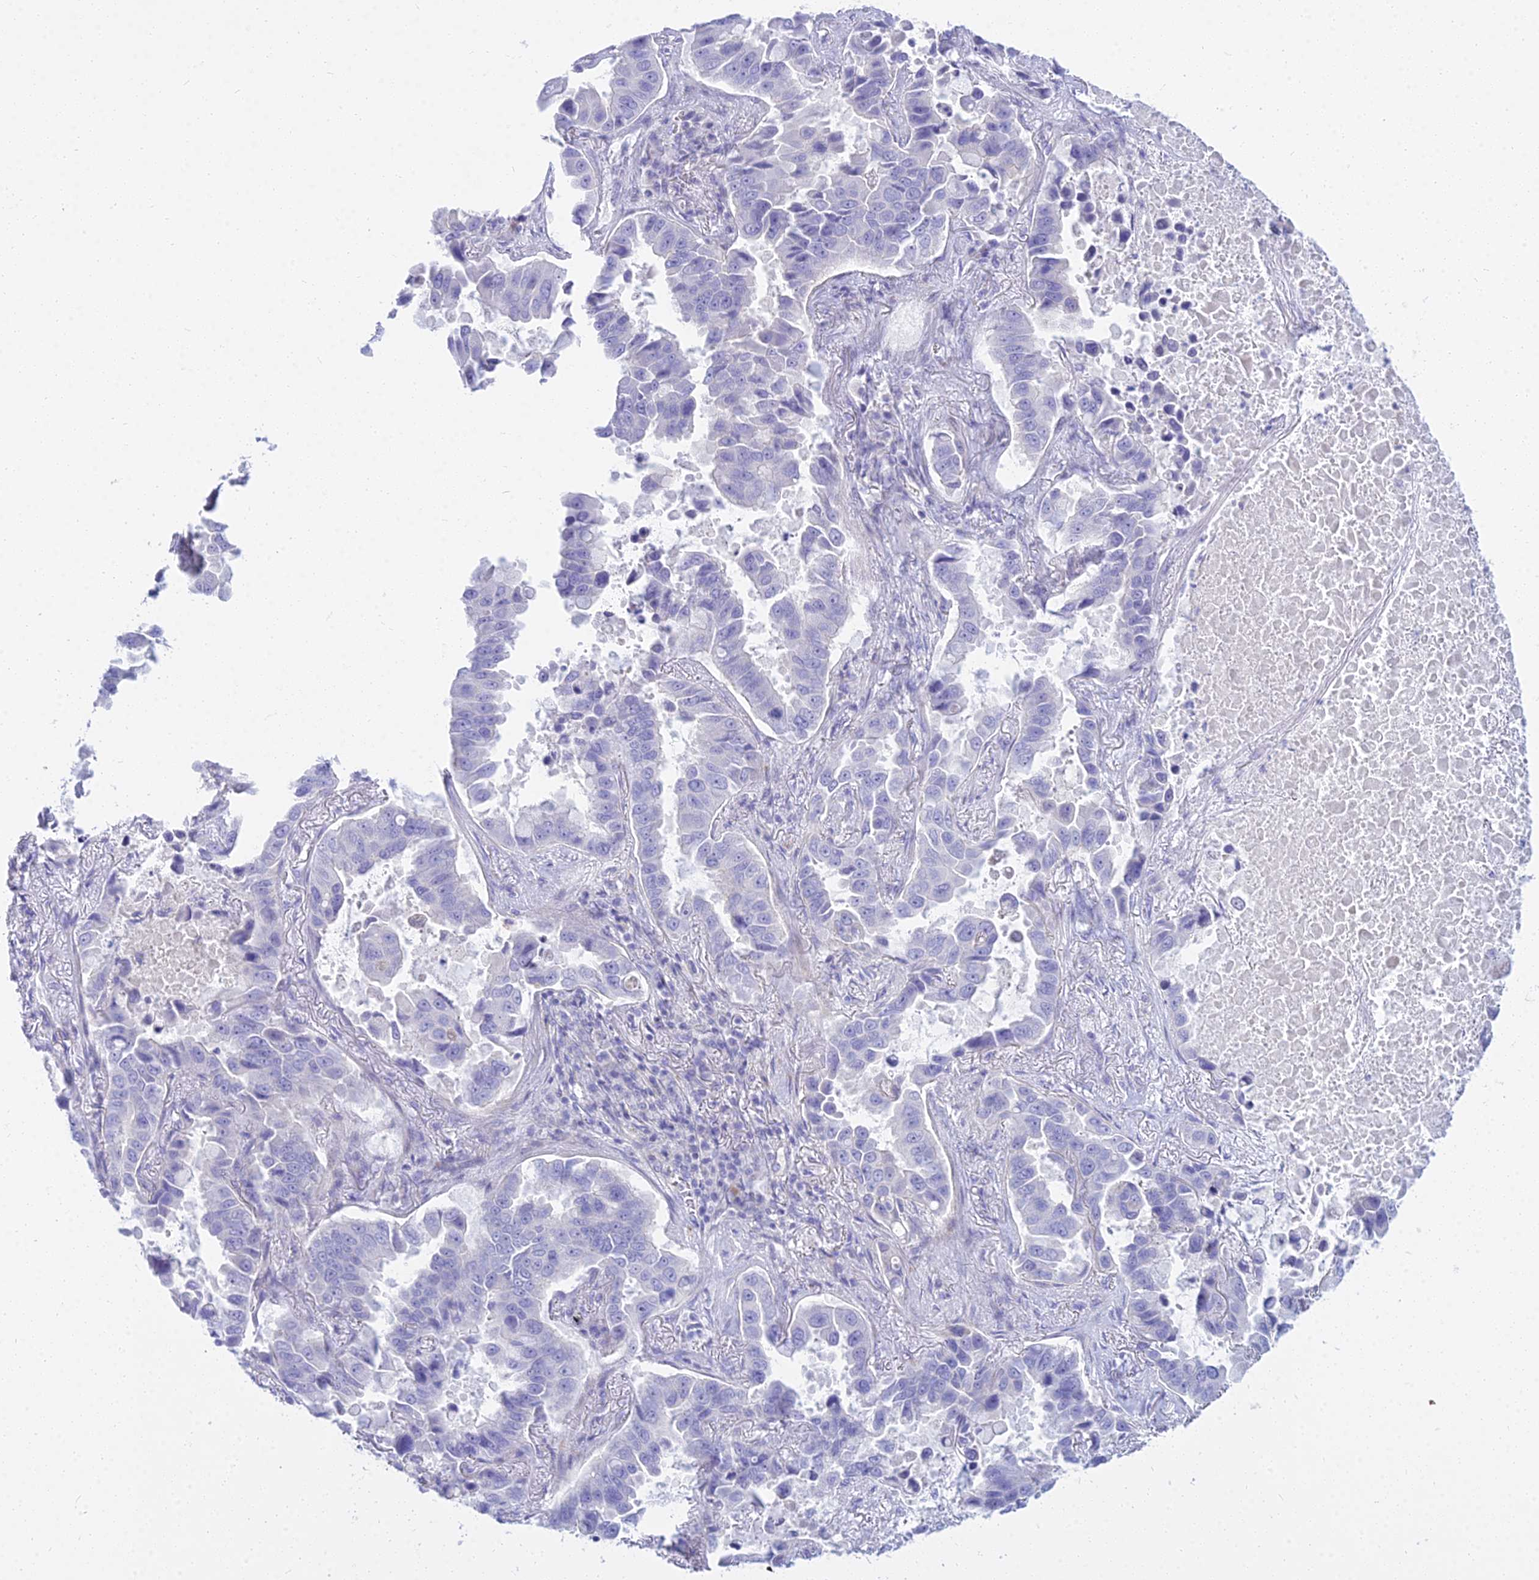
{"staining": {"intensity": "negative", "quantity": "none", "location": "none"}, "tissue": "lung cancer", "cell_type": "Tumor cells", "image_type": "cancer", "snomed": [{"axis": "morphology", "description": "Adenocarcinoma, NOS"}, {"axis": "topography", "description": "Lung"}], "caption": "An immunohistochemistry (IHC) micrograph of adenocarcinoma (lung) is shown. There is no staining in tumor cells of adenocarcinoma (lung).", "gene": "SMIM24", "patient": {"sex": "male", "age": 64}}